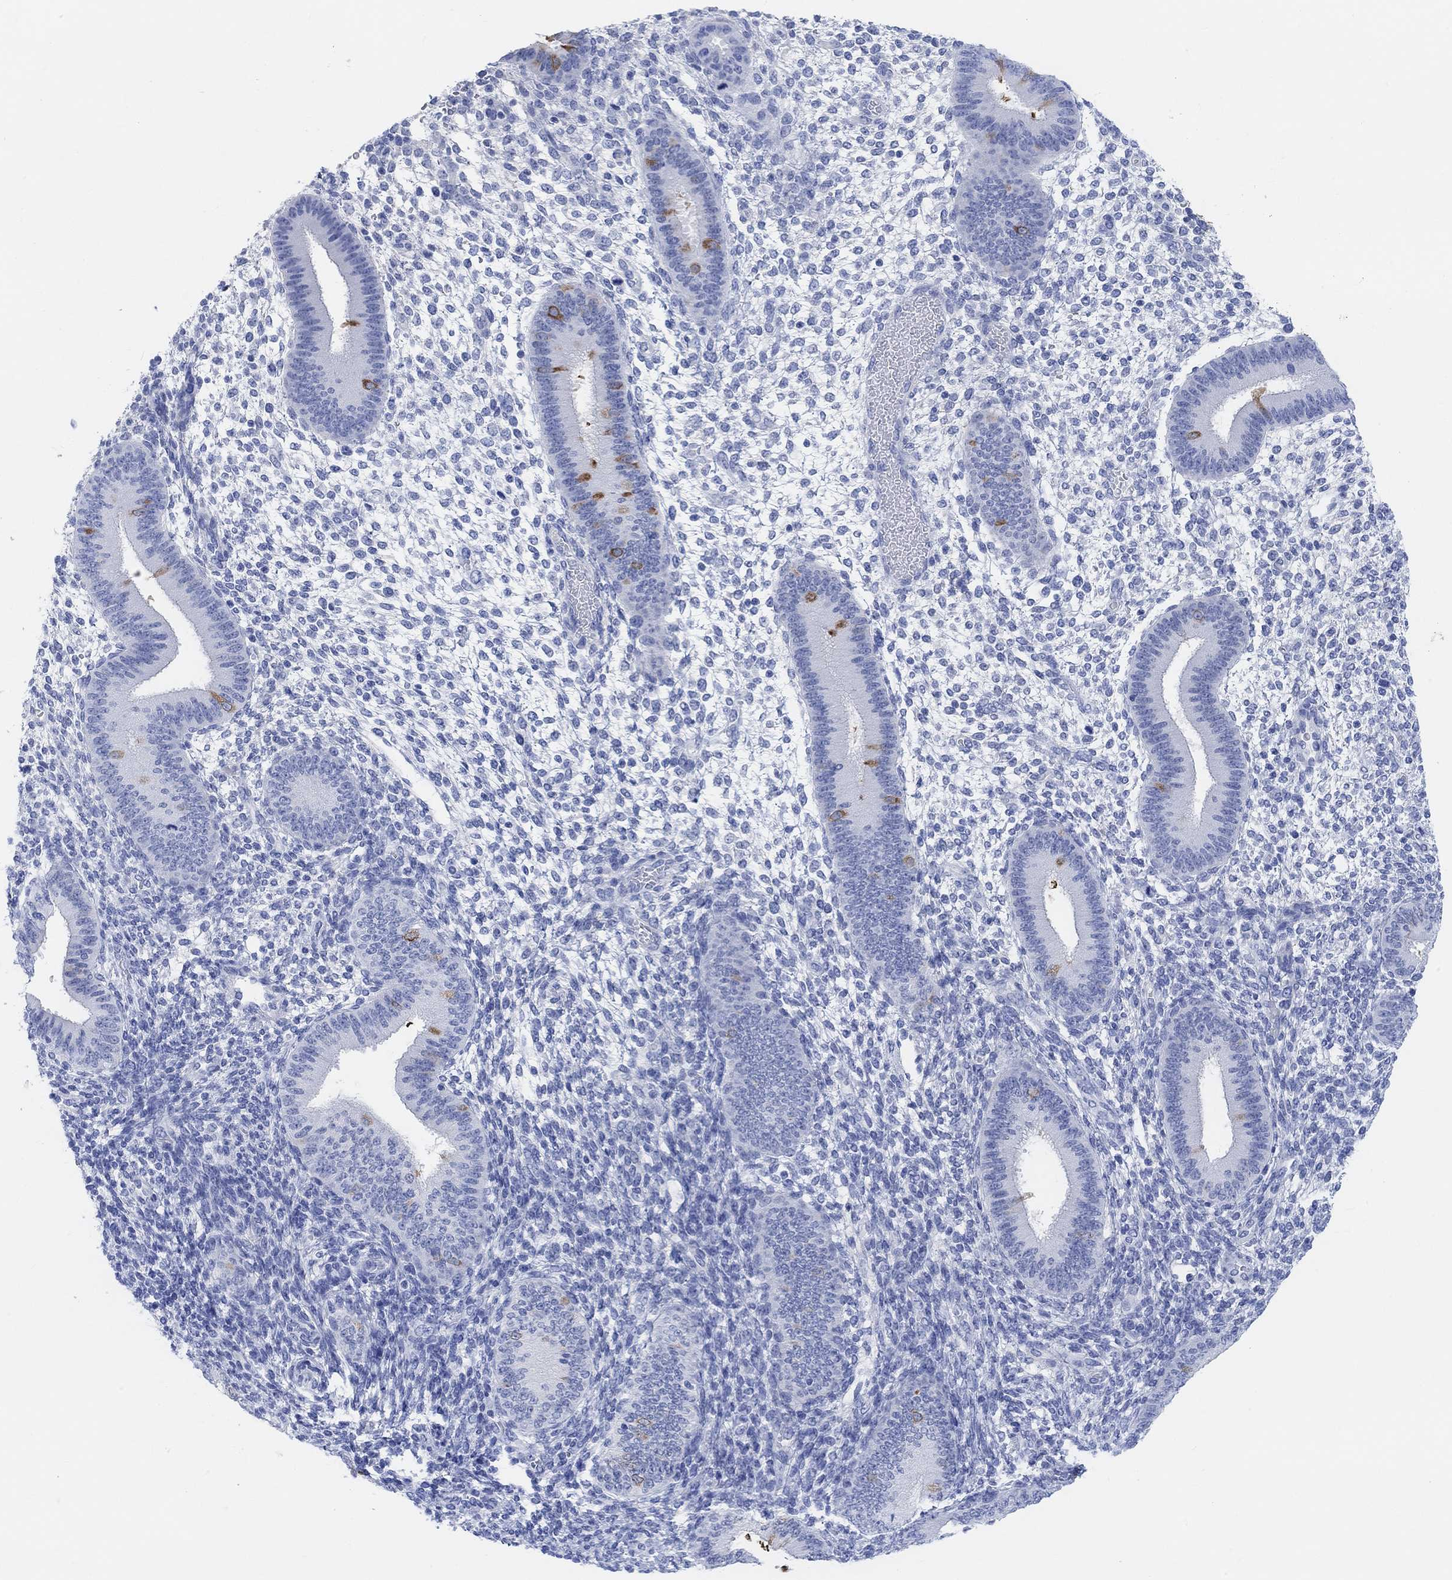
{"staining": {"intensity": "negative", "quantity": "none", "location": "none"}, "tissue": "endometrium", "cell_type": "Cells in endometrial stroma", "image_type": "normal", "snomed": [{"axis": "morphology", "description": "Normal tissue, NOS"}, {"axis": "topography", "description": "Endometrium"}], "caption": "Immunohistochemistry of benign endometrium displays no positivity in cells in endometrial stroma.", "gene": "ENO4", "patient": {"sex": "female", "age": 39}}